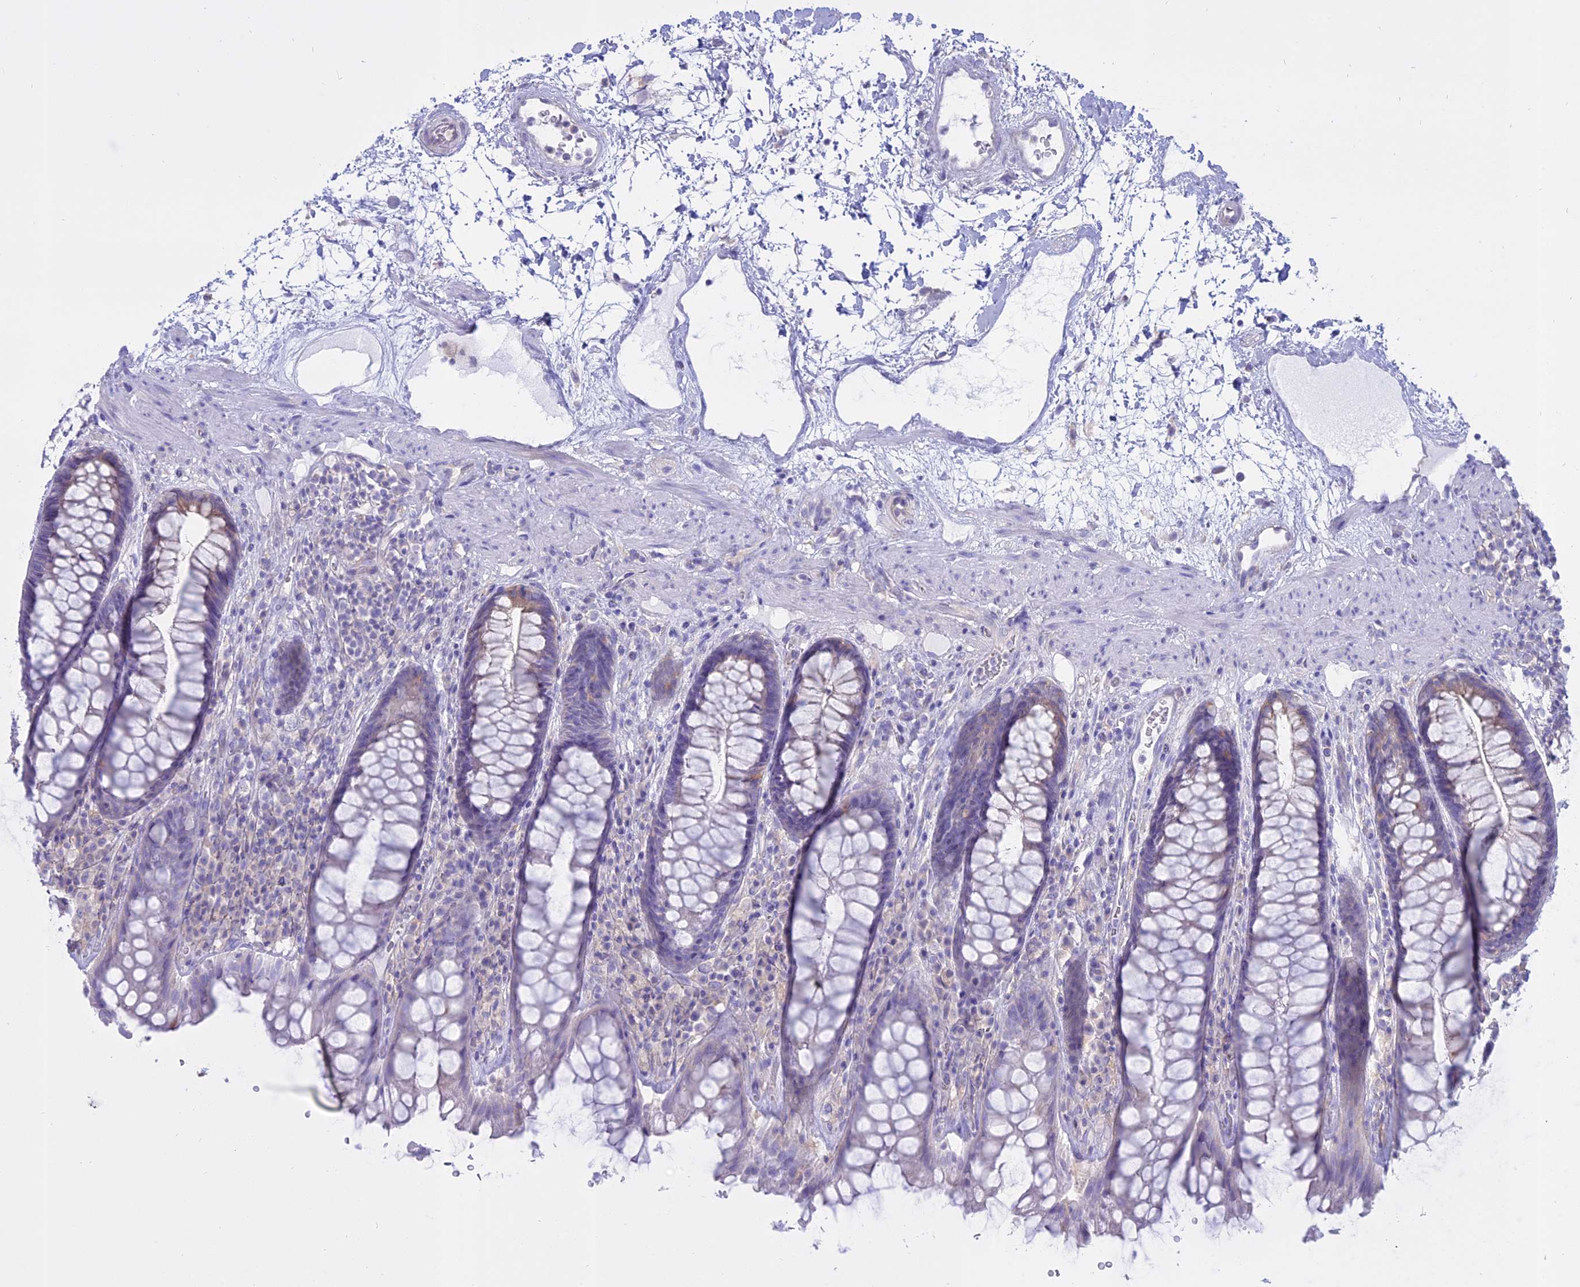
{"staining": {"intensity": "weak", "quantity": "<25%", "location": "cytoplasmic/membranous"}, "tissue": "rectum", "cell_type": "Glandular cells", "image_type": "normal", "snomed": [{"axis": "morphology", "description": "Normal tissue, NOS"}, {"axis": "topography", "description": "Rectum"}], "caption": "Glandular cells show no significant positivity in benign rectum.", "gene": "AHCYL1", "patient": {"sex": "male", "age": 64}}